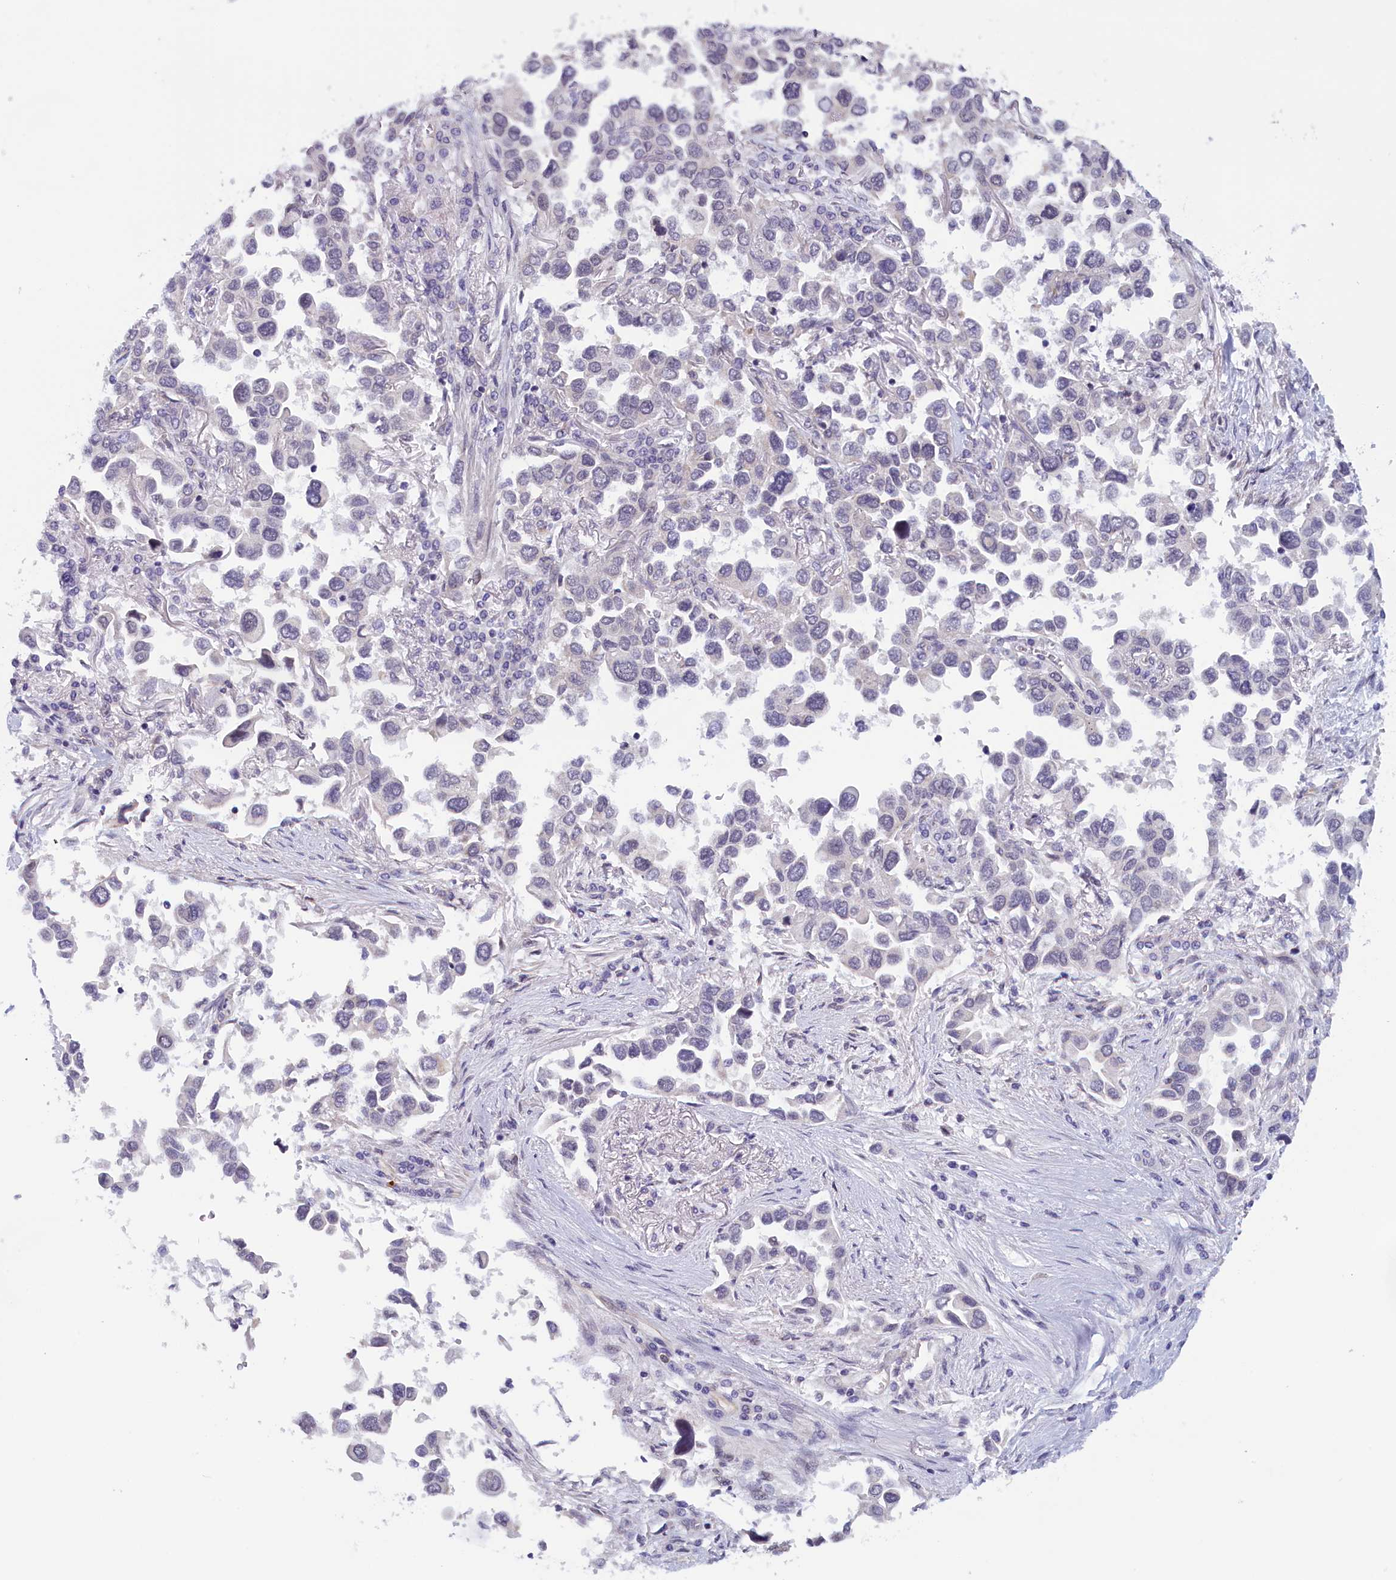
{"staining": {"intensity": "negative", "quantity": "none", "location": "none"}, "tissue": "lung cancer", "cell_type": "Tumor cells", "image_type": "cancer", "snomed": [{"axis": "morphology", "description": "Adenocarcinoma, NOS"}, {"axis": "topography", "description": "Lung"}], "caption": "The histopathology image reveals no staining of tumor cells in adenocarcinoma (lung).", "gene": "IGFALS", "patient": {"sex": "female", "age": 76}}